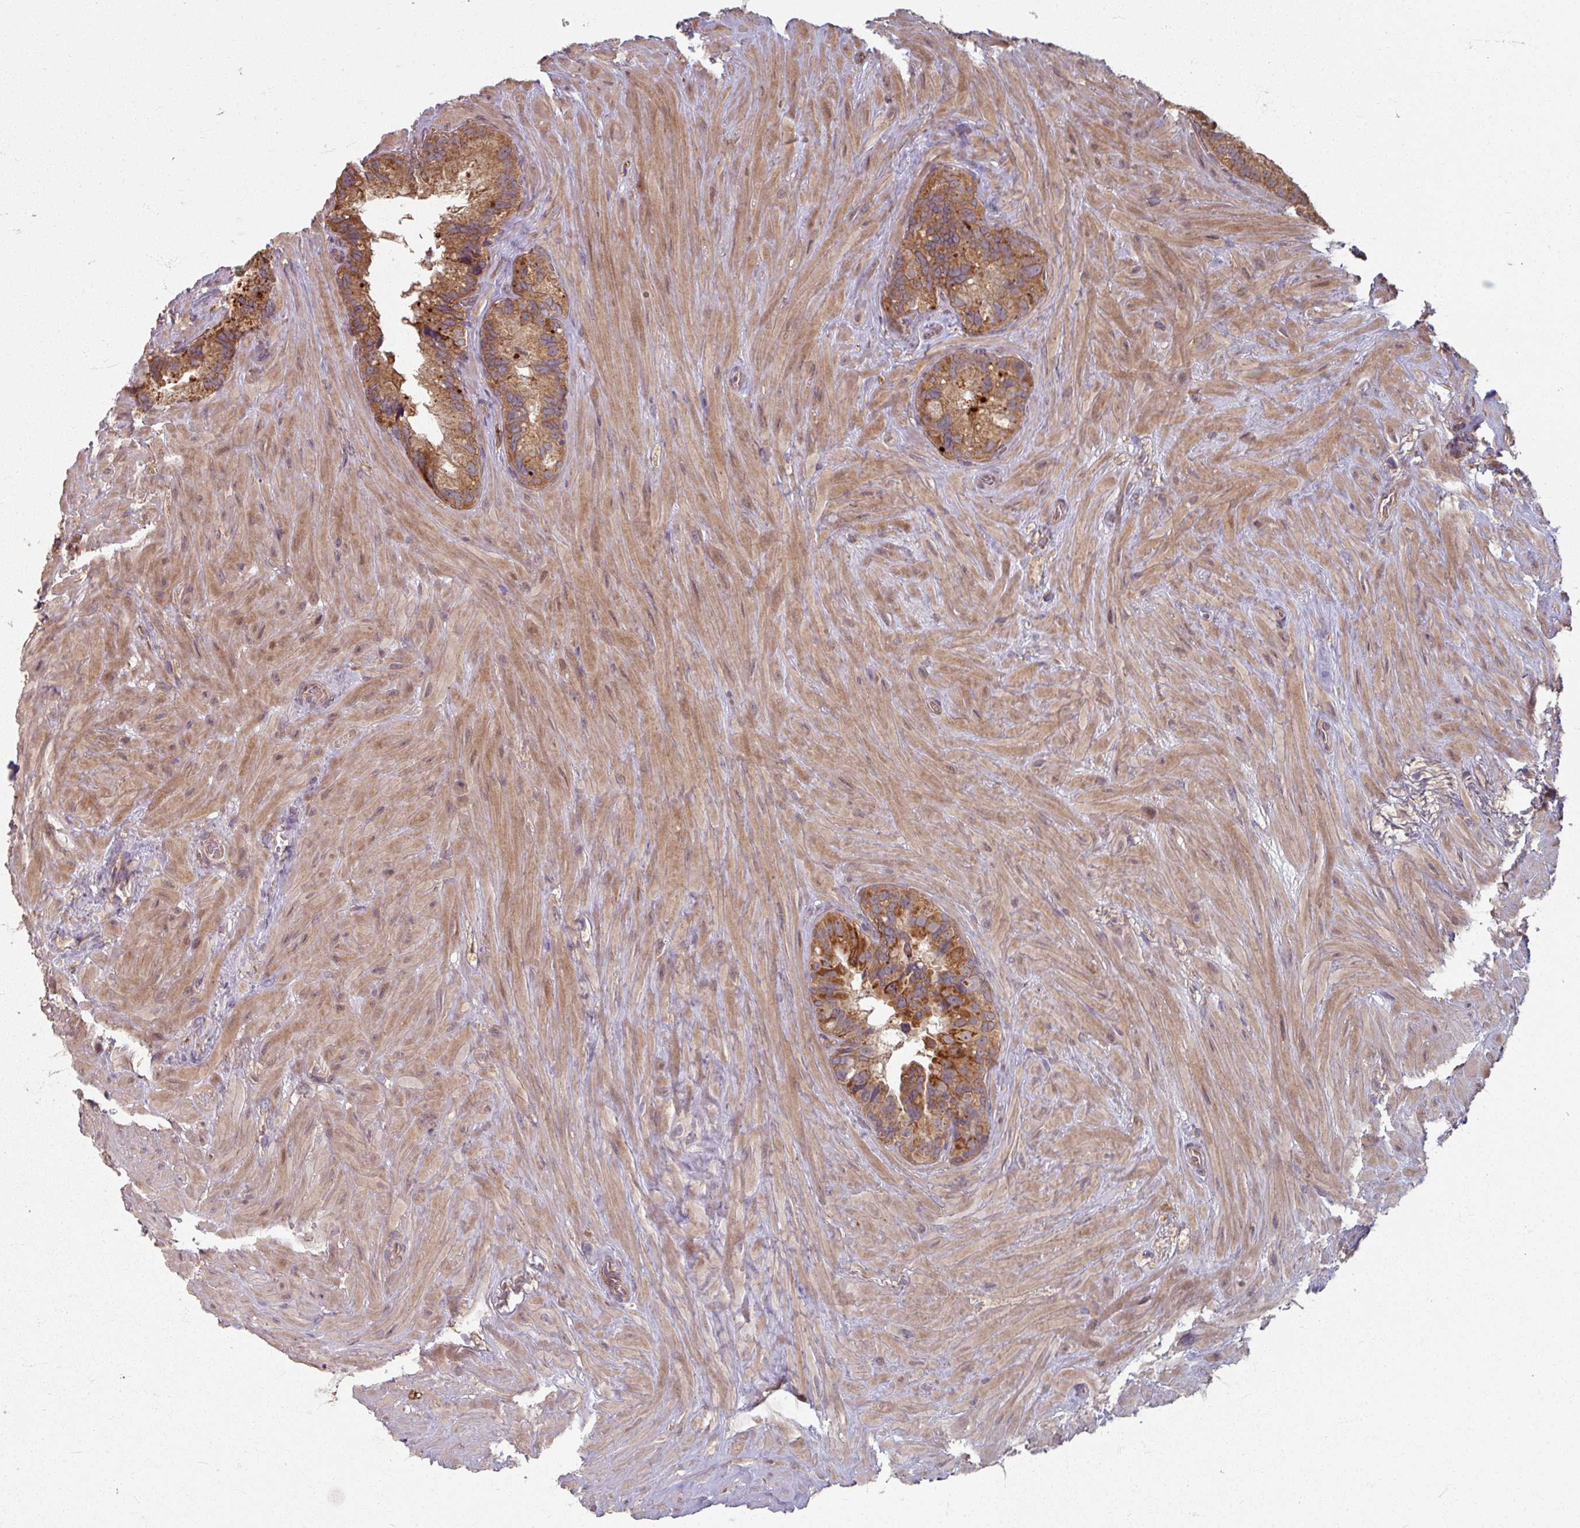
{"staining": {"intensity": "moderate", "quantity": ">75%", "location": "cytoplasmic/membranous"}, "tissue": "seminal vesicle", "cell_type": "Glandular cells", "image_type": "normal", "snomed": [{"axis": "morphology", "description": "Normal tissue, NOS"}, {"axis": "topography", "description": "Seminal veicle"}], "caption": "A medium amount of moderate cytoplasmic/membranous positivity is present in approximately >75% of glandular cells in unremarkable seminal vesicle. (Stains: DAB (3,3'-diaminobenzidine) in brown, nuclei in blue, Microscopy: brightfield microscopy at high magnification).", "gene": "CCDC68", "patient": {"sex": "male", "age": 68}}